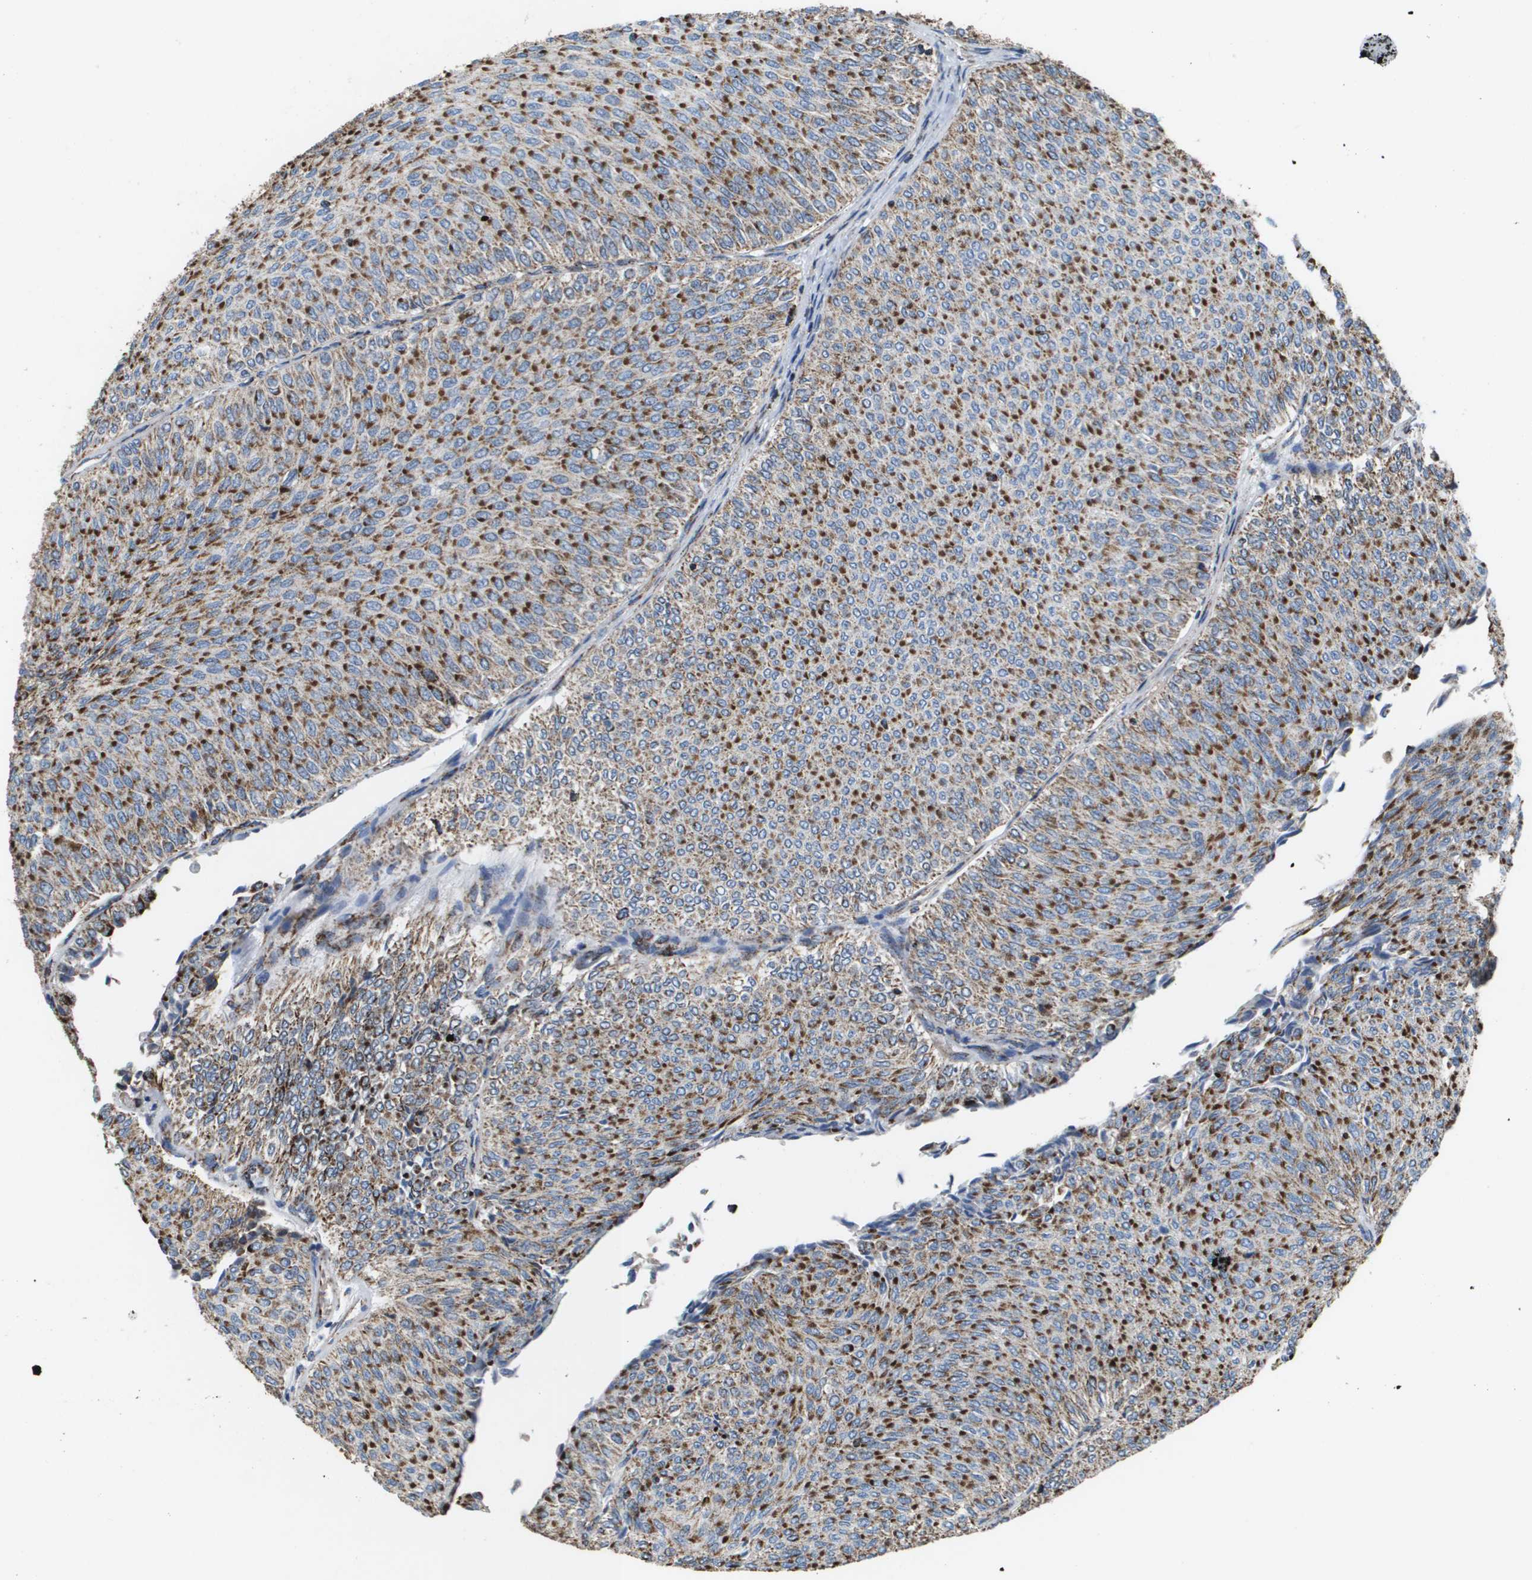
{"staining": {"intensity": "strong", "quantity": ">75%", "location": "cytoplasmic/membranous"}, "tissue": "urothelial cancer", "cell_type": "Tumor cells", "image_type": "cancer", "snomed": [{"axis": "morphology", "description": "Urothelial carcinoma, Low grade"}, {"axis": "topography", "description": "Urinary bladder"}], "caption": "Human urothelial cancer stained for a protein (brown) shows strong cytoplasmic/membranous positive staining in approximately >75% of tumor cells.", "gene": "ATP5F1B", "patient": {"sex": "male", "age": 78}}